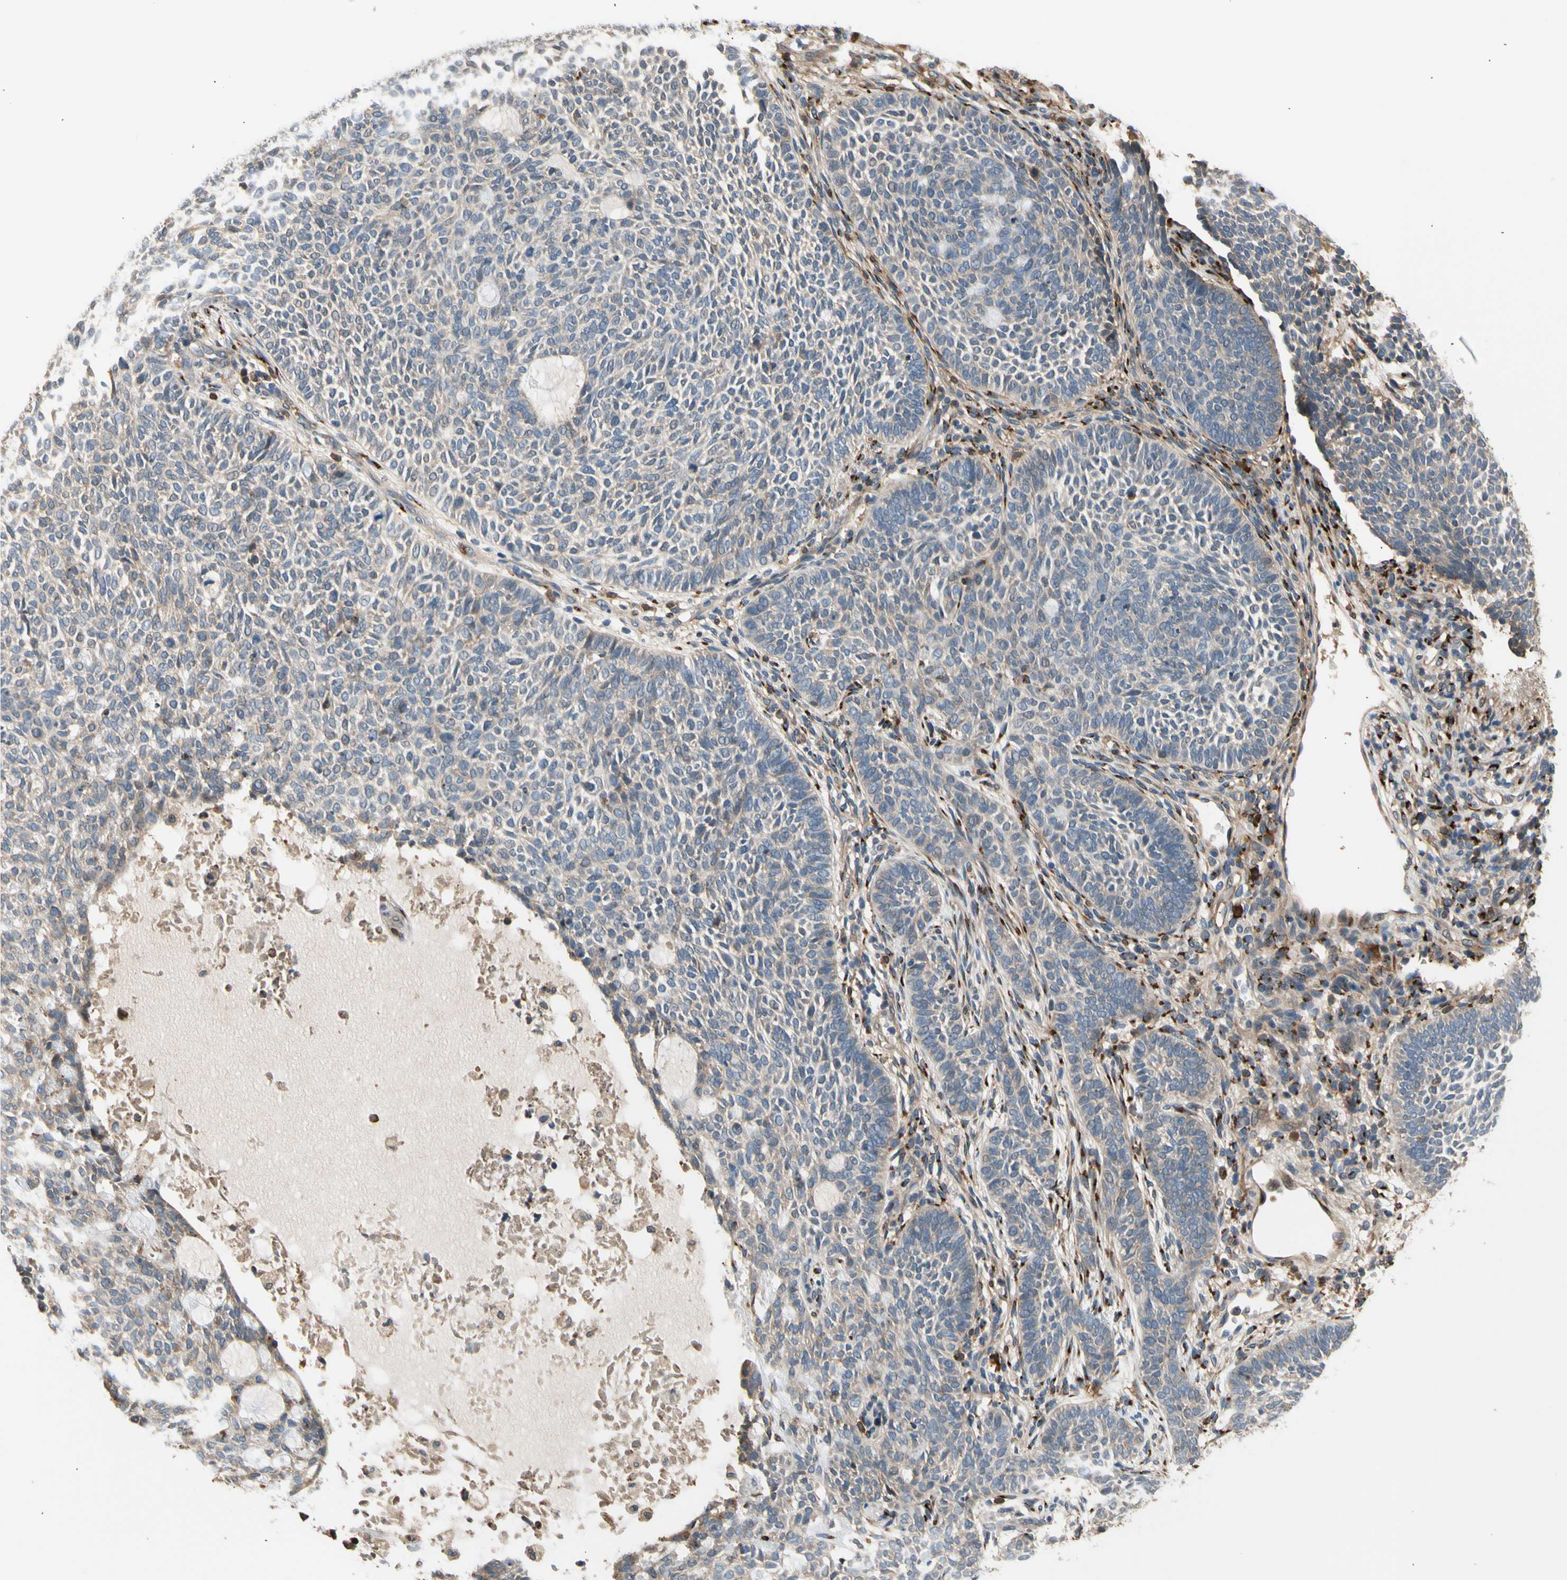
{"staining": {"intensity": "weak", "quantity": ">75%", "location": "cytoplasmic/membranous"}, "tissue": "skin cancer", "cell_type": "Tumor cells", "image_type": "cancer", "snomed": [{"axis": "morphology", "description": "Basal cell carcinoma"}, {"axis": "topography", "description": "Skin"}], "caption": "Tumor cells display low levels of weak cytoplasmic/membranous expression in about >75% of cells in human basal cell carcinoma (skin). (Brightfield microscopy of DAB IHC at high magnification).", "gene": "GALNT5", "patient": {"sex": "male", "age": 87}}